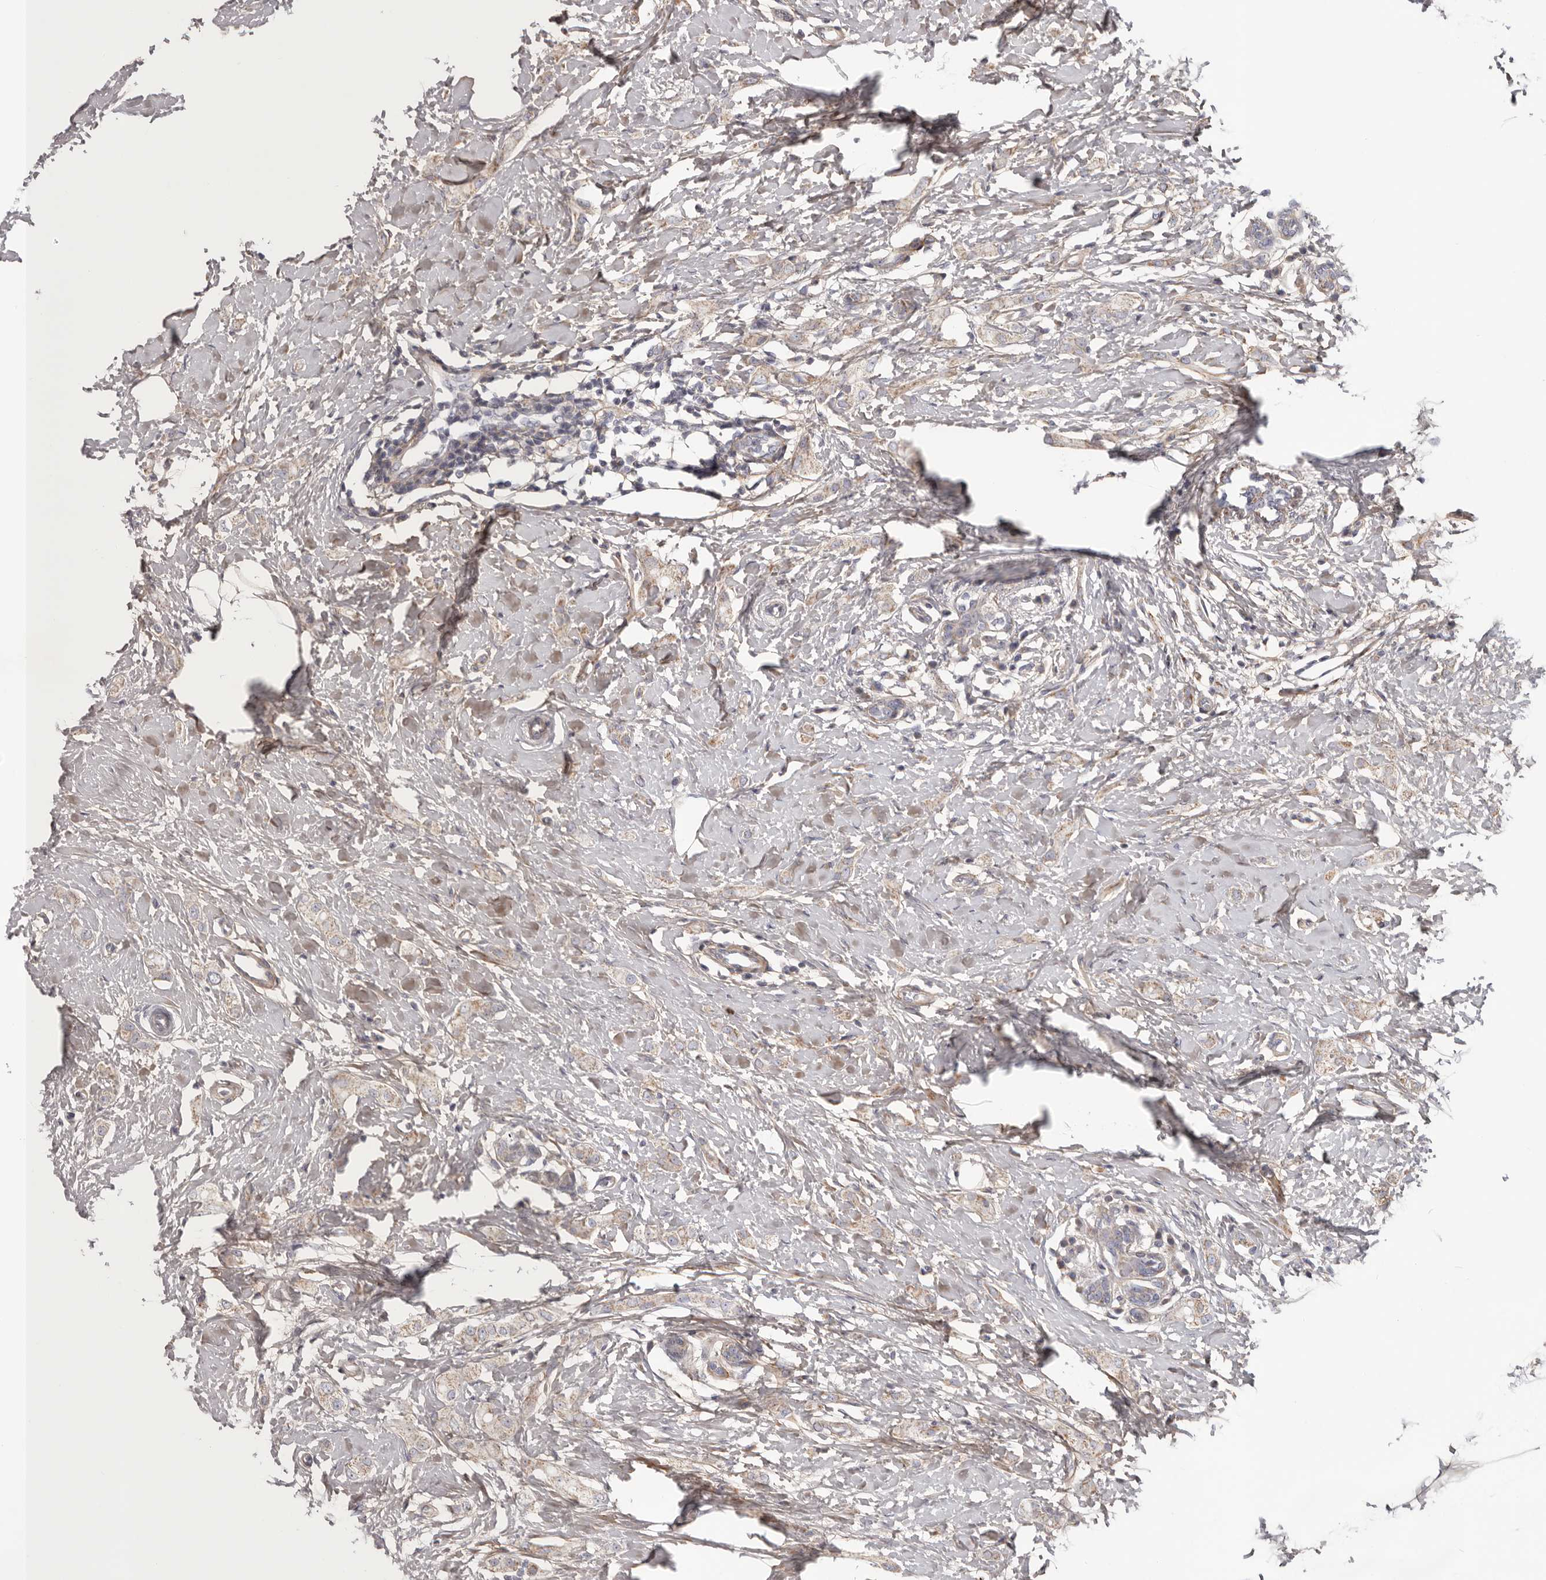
{"staining": {"intensity": "negative", "quantity": "none", "location": "none"}, "tissue": "breast cancer", "cell_type": "Tumor cells", "image_type": "cancer", "snomed": [{"axis": "morphology", "description": "Lobular carcinoma"}, {"axis": "topography", "description": "Breast"}], "caption": "Immunohistochemistry (IHC) image of neoplastic tissue: human breast cancer stained with DAB (3,3'-diaminobenzidine) reveals no significant protein expression in tumor cells. The staining was performed using DAB to visualize the protein expression in brown, while the nuclei were stained in blue with hematoxylin (Magnification: 20x).", "gene": "MRPS10", "patient": {"sex": "female", "age": 55}}